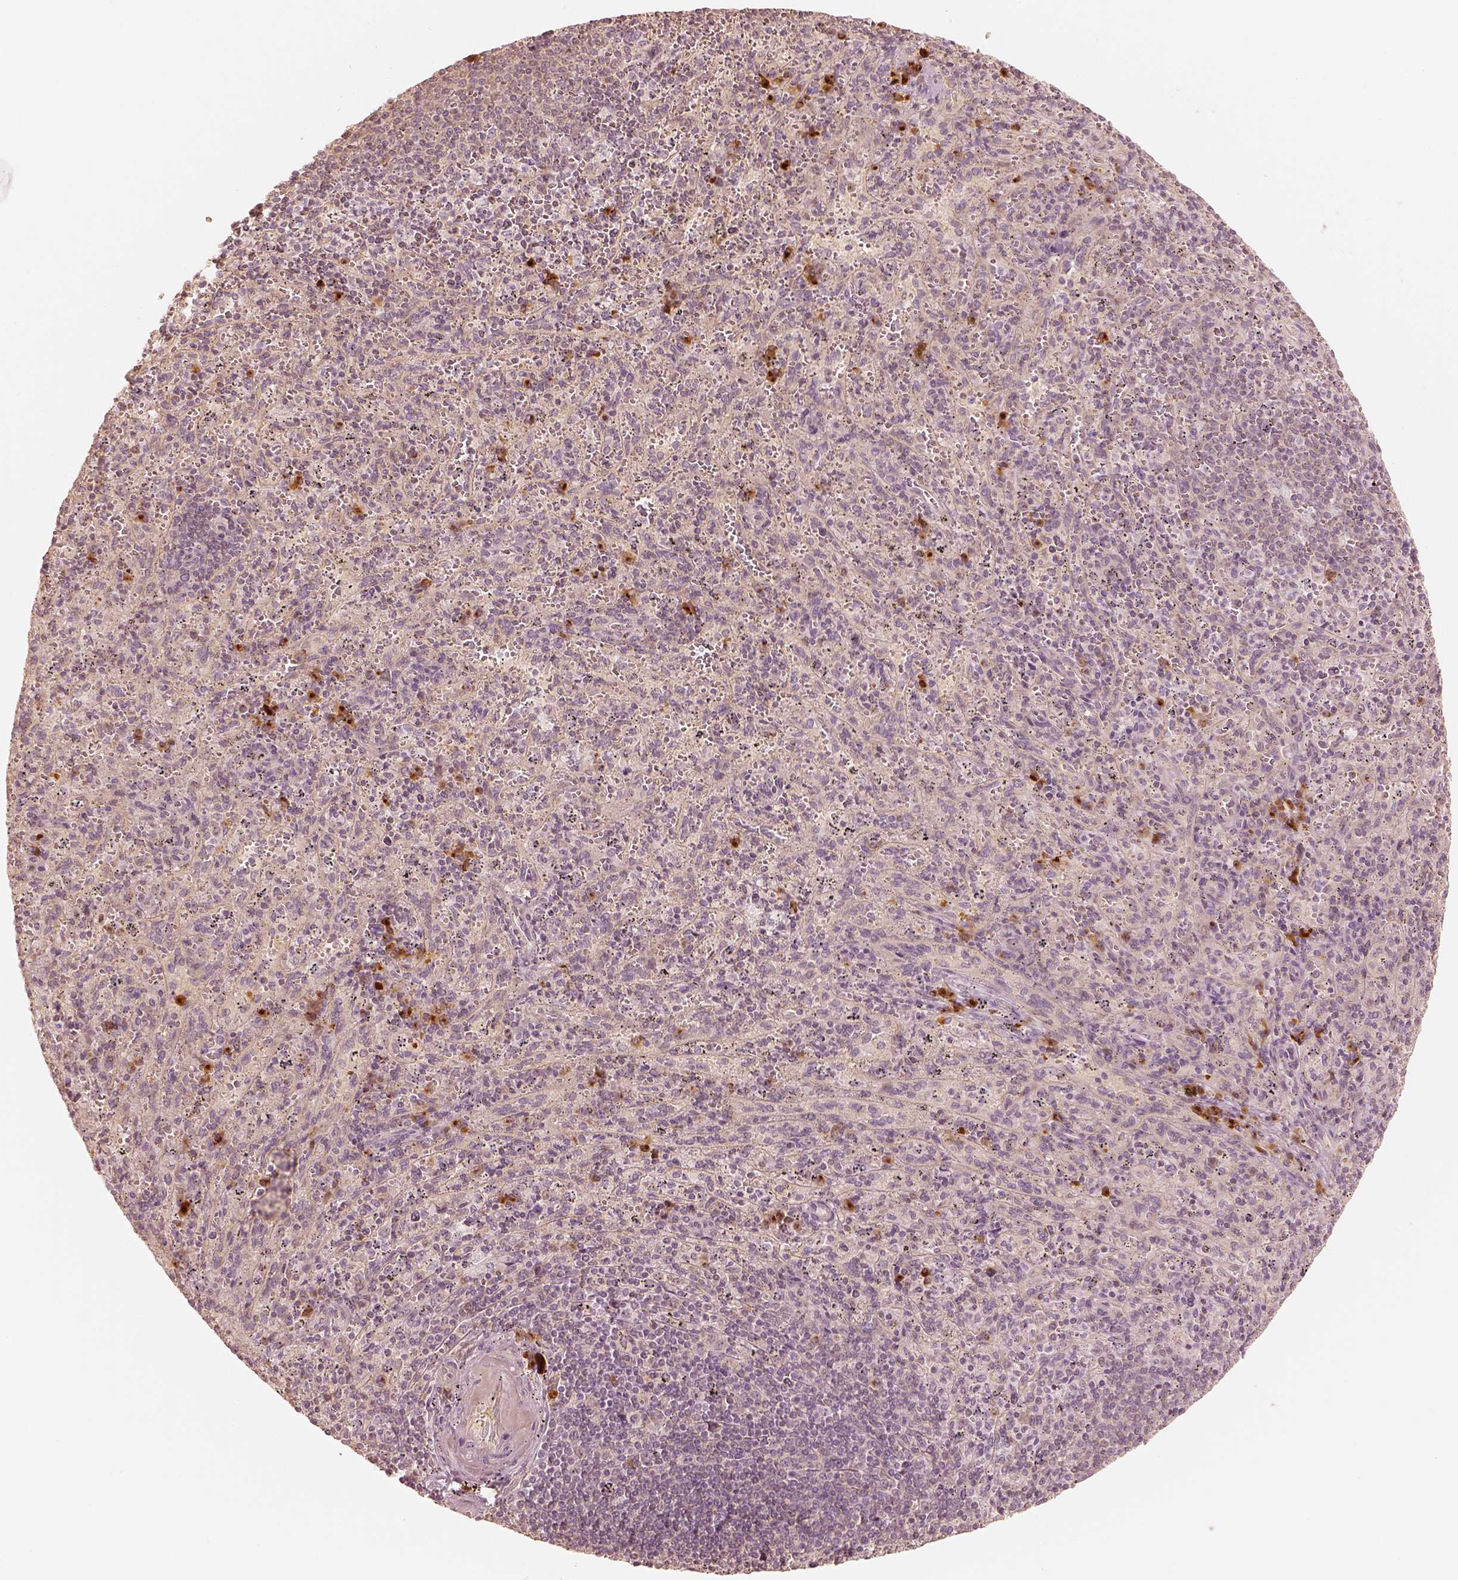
{"staining": {"intensity": "moderate", "quantity": "<25%", "location": "cytoplasmic/membranous"}, "tissue": "spleen", "cell_type": "Cells in red pulp", "image_type": "normal", "snomed": [{"axis": "morphology", "description": "Normal tissue, NOS"}, {"axis": "topography", "description": "Spleen"}], "caption": "Spleen stained with a brown dye exhibits moderate cytoplasmic/membranous positive staining in approximately <25% of cells in red pulp.", "gene": "GORASP2", "patient": {"sex": "male", "age": 57}}